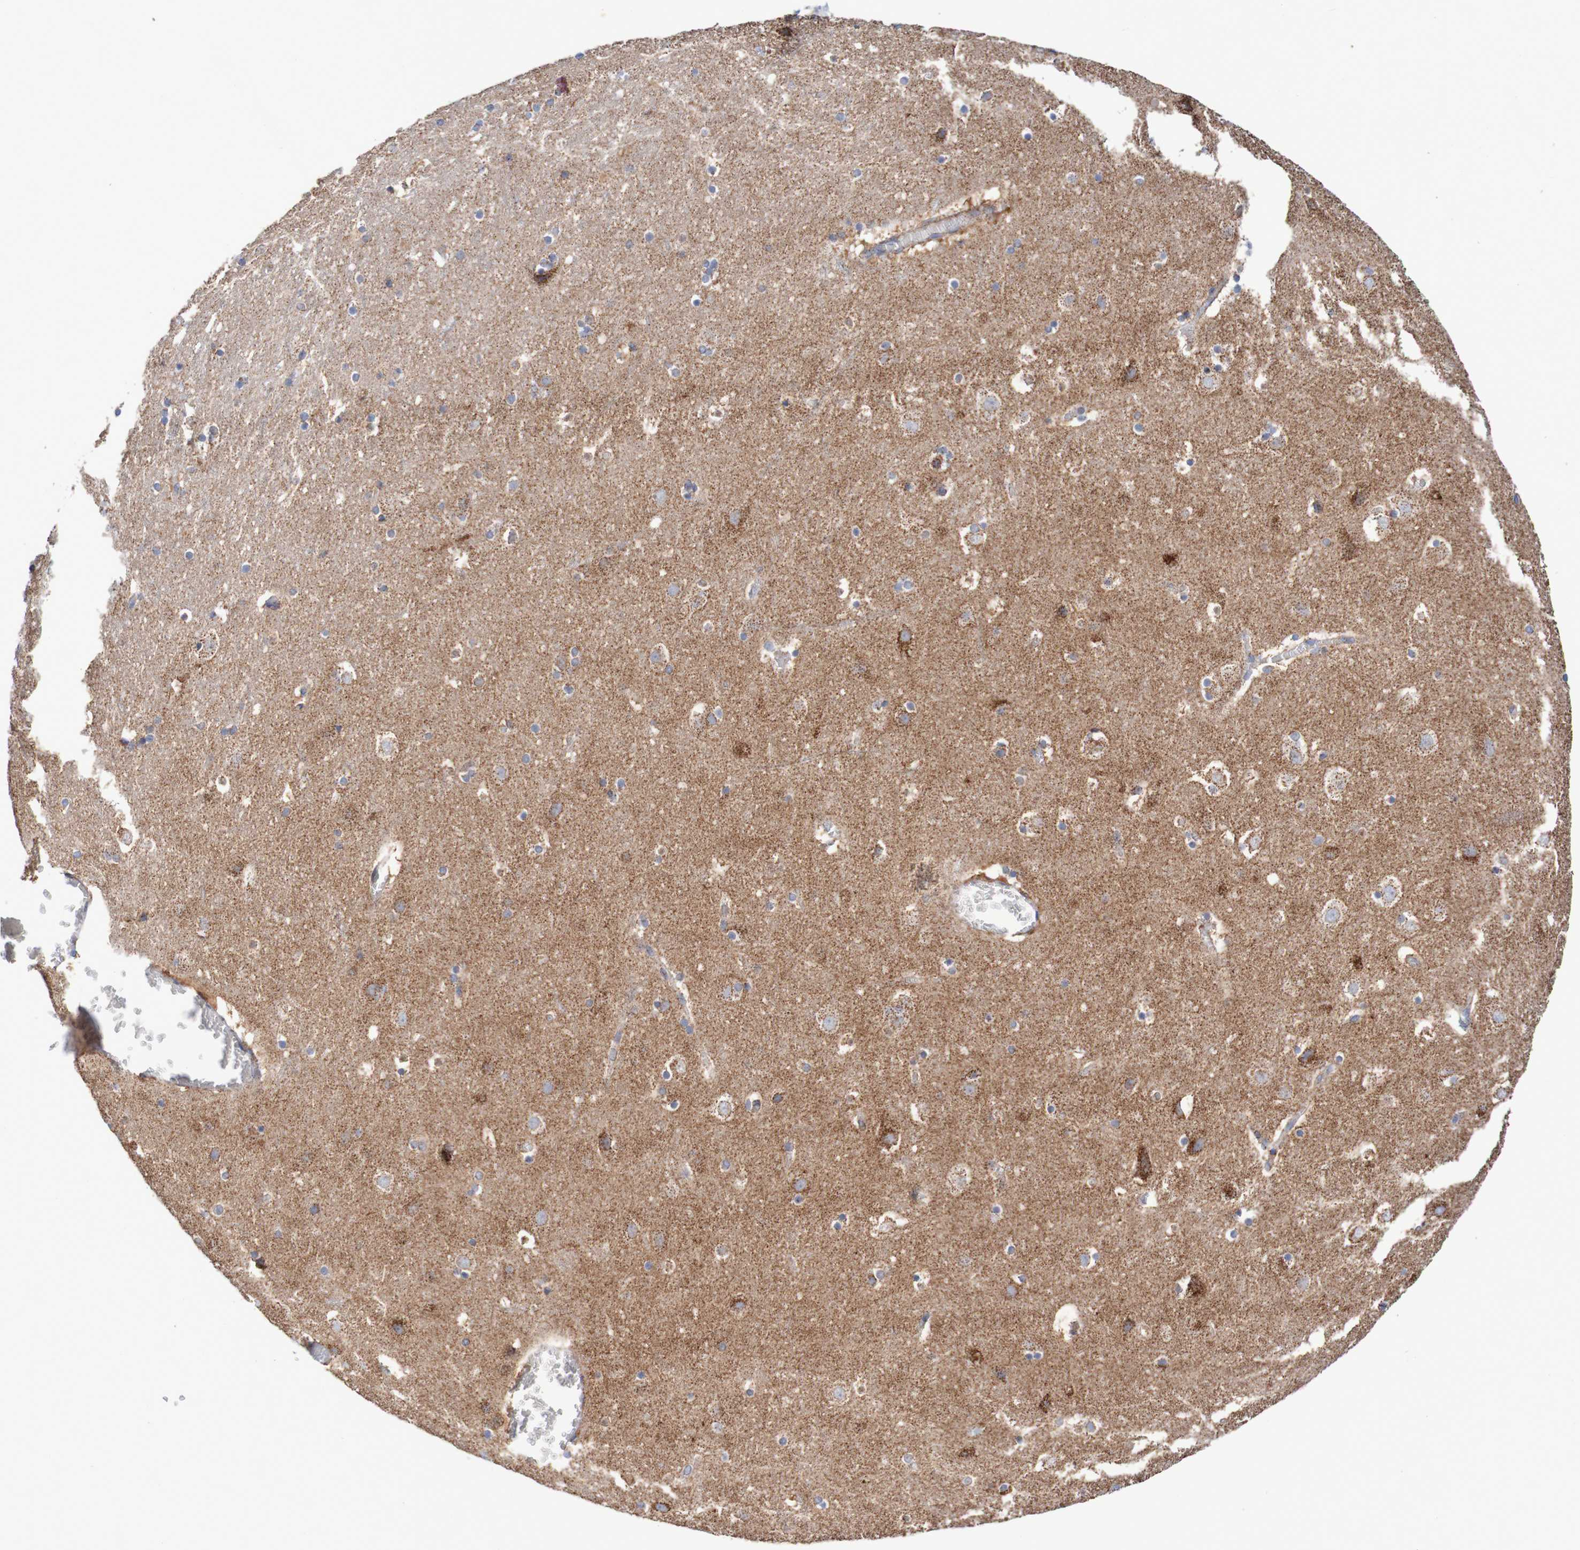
{"staining": {"intensity": "negative", "quantity": "none", "location": "none"}, "tissue": "cerebral cortex", "cell_type": "Endothelial cells", "image_type": "normal", "snomed": [{"axis": "morphology", "description": "Normal tissue, NOS"}, {"axis": "topography", "description": "Cerebral cortex"}], "caption": "Immunohistochemistry (IHC) micrograph of benign cerebral cortex: human cerebral cortex stained with DAB (3,3'-diaminobenzidine) demonstrates no significant protein staining in endothelial cells. (Stains: DAB (3,3'-diaminobenzidine) immunohistochemistry (IHC) with hematoxylin counter stain, Microscopy: brightfield microscopy at high magnification).", "gene": "MMEL1", "patient": {"sex": "male", "age": 45}}